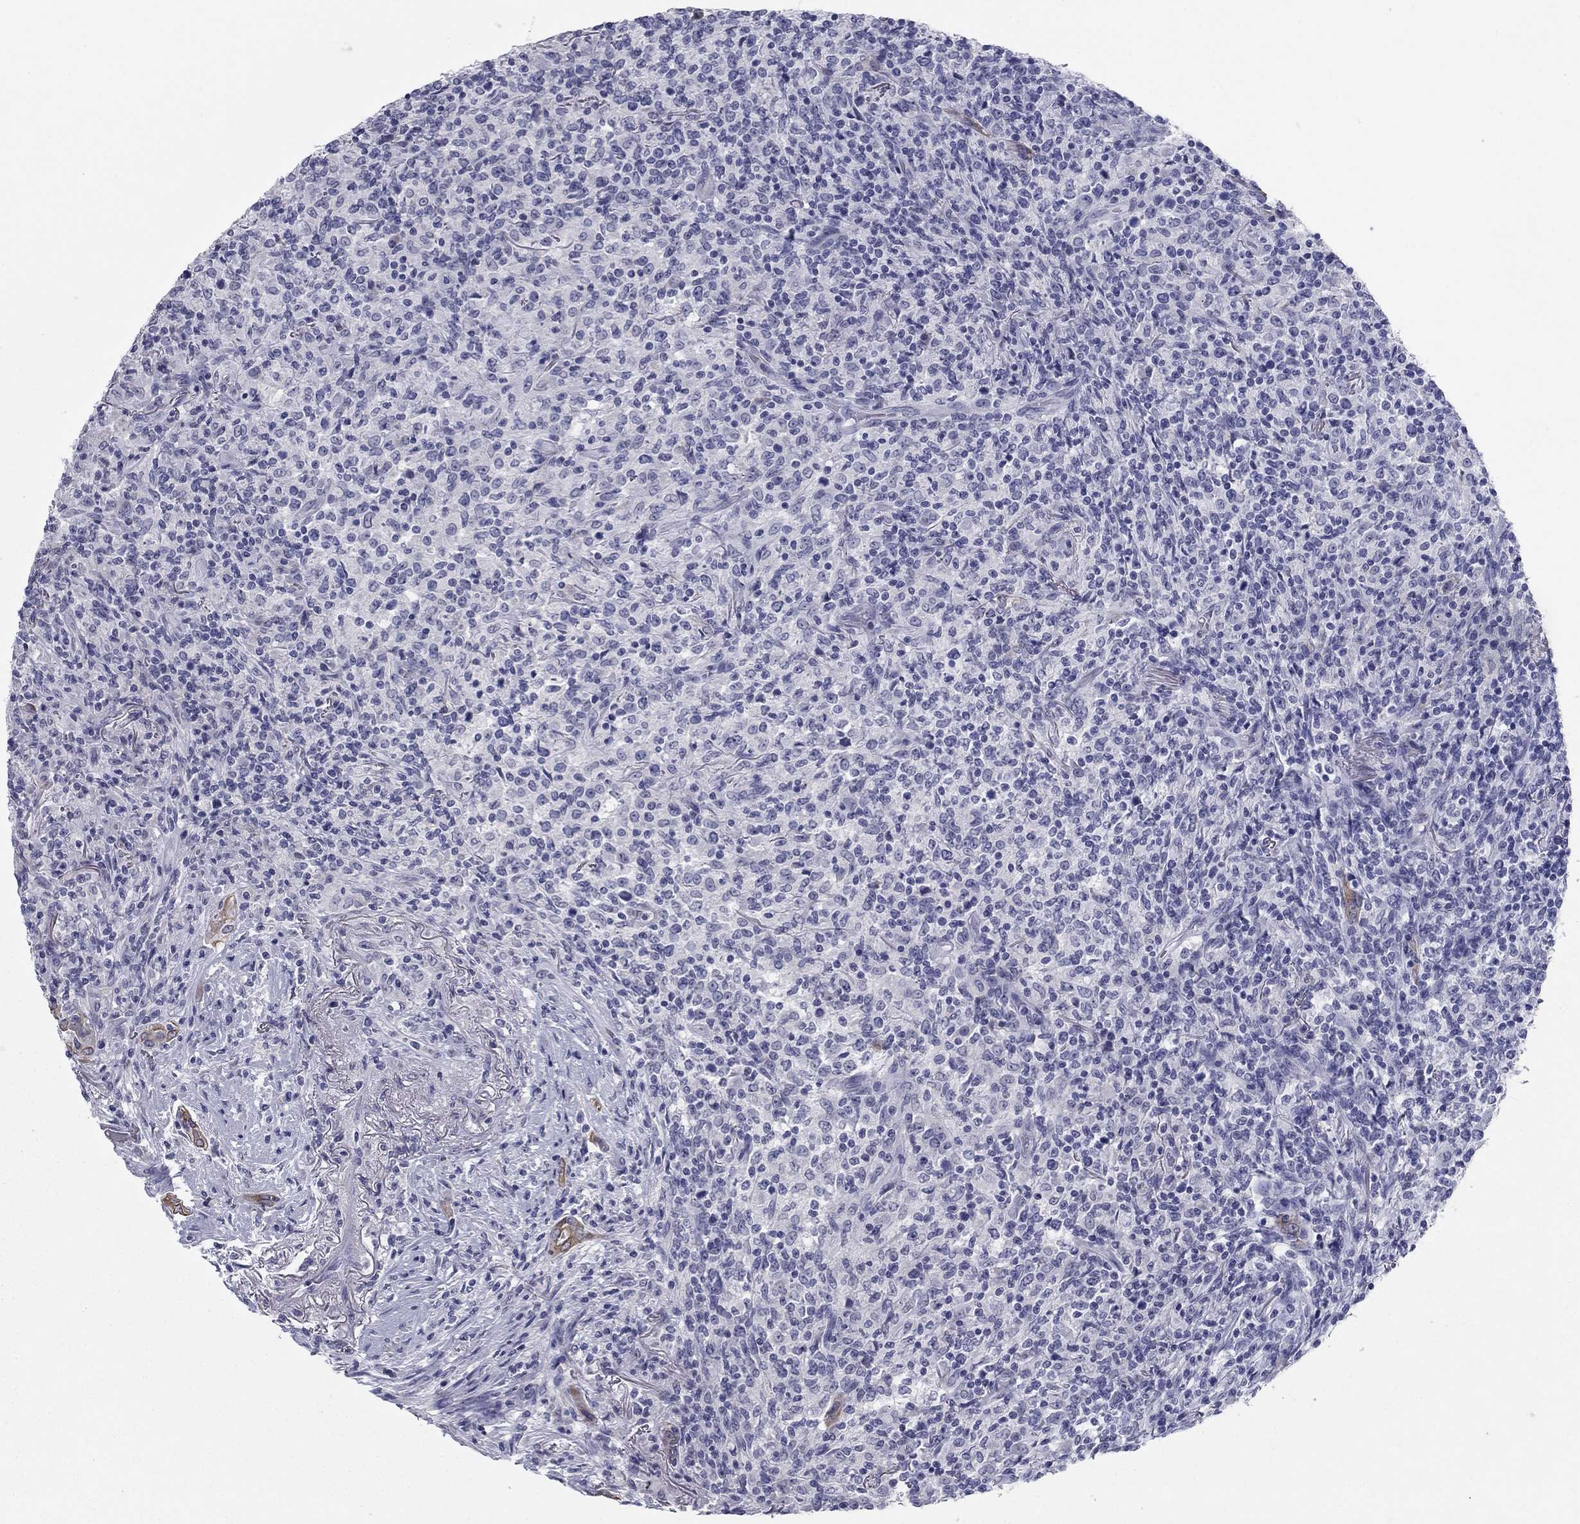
{"staining": {"intensity": "negative", "quantity": "none", "location": "none"}, "tissue": "lymphoma", "cell_type": "Tumor cells", "image_type": "cancer", "snomed": [{"axis": "morphology", "description": "Malignant lymphoma, non-Hodgkin's type, High grade"}, {"axis": "topography", "description": "Lung"}], "caption": "An immunohistochemistry (IHC) micrograph of high-grade malignant lymphoma, non-Hodgkin's type is shown. There is no staining in tumor cells of high-grade malignant lymphoma, non-Hodgkin's type.", "gene": "KRT75", "patient": {"sex": "male", "age": 79}}